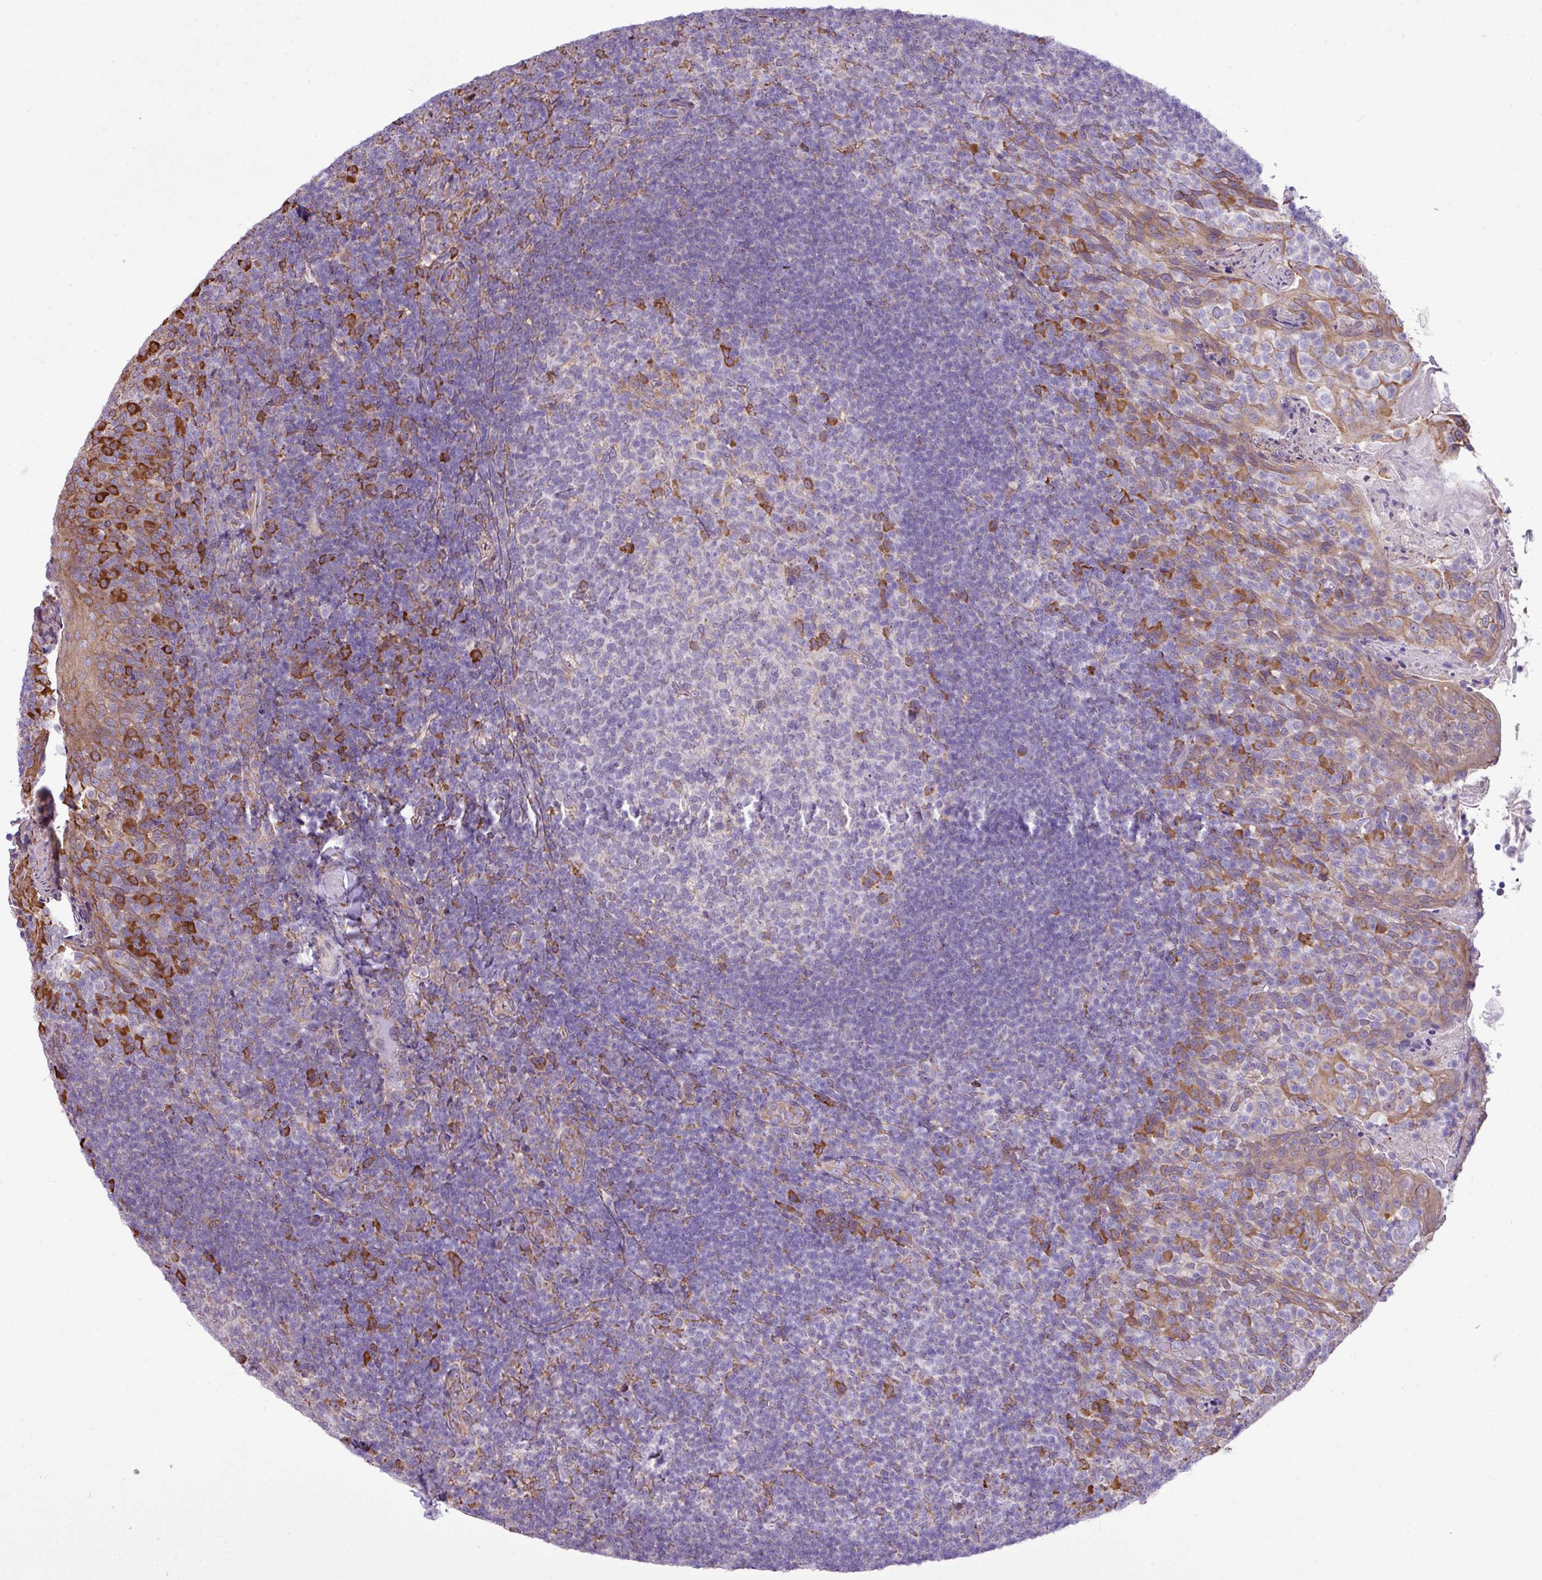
{"staining": {"intensity": "moderate", "quantity": "<25%", "location": "cytoplasmic/membranous"}, "tissue": "tonsil", "cell_type": "Germinal center cells", "image_type": "normal", "snomed": [{"axis": "morphology", "description": "Normal tissue, NOS"}, {"axis": "topography", "description": "Tonsil"}], "caption": "This micrograph reveals benign tonsil stained with immunohistochemistry (IHC) to label a protein in brown. The cytoplasmic/membranous of germinal center cells show moderate positivity for the protein. Nuclei are counter-stained blue.", "gene": "ZSCAN5A", "patient": {"sex": "female", "age": 10}}